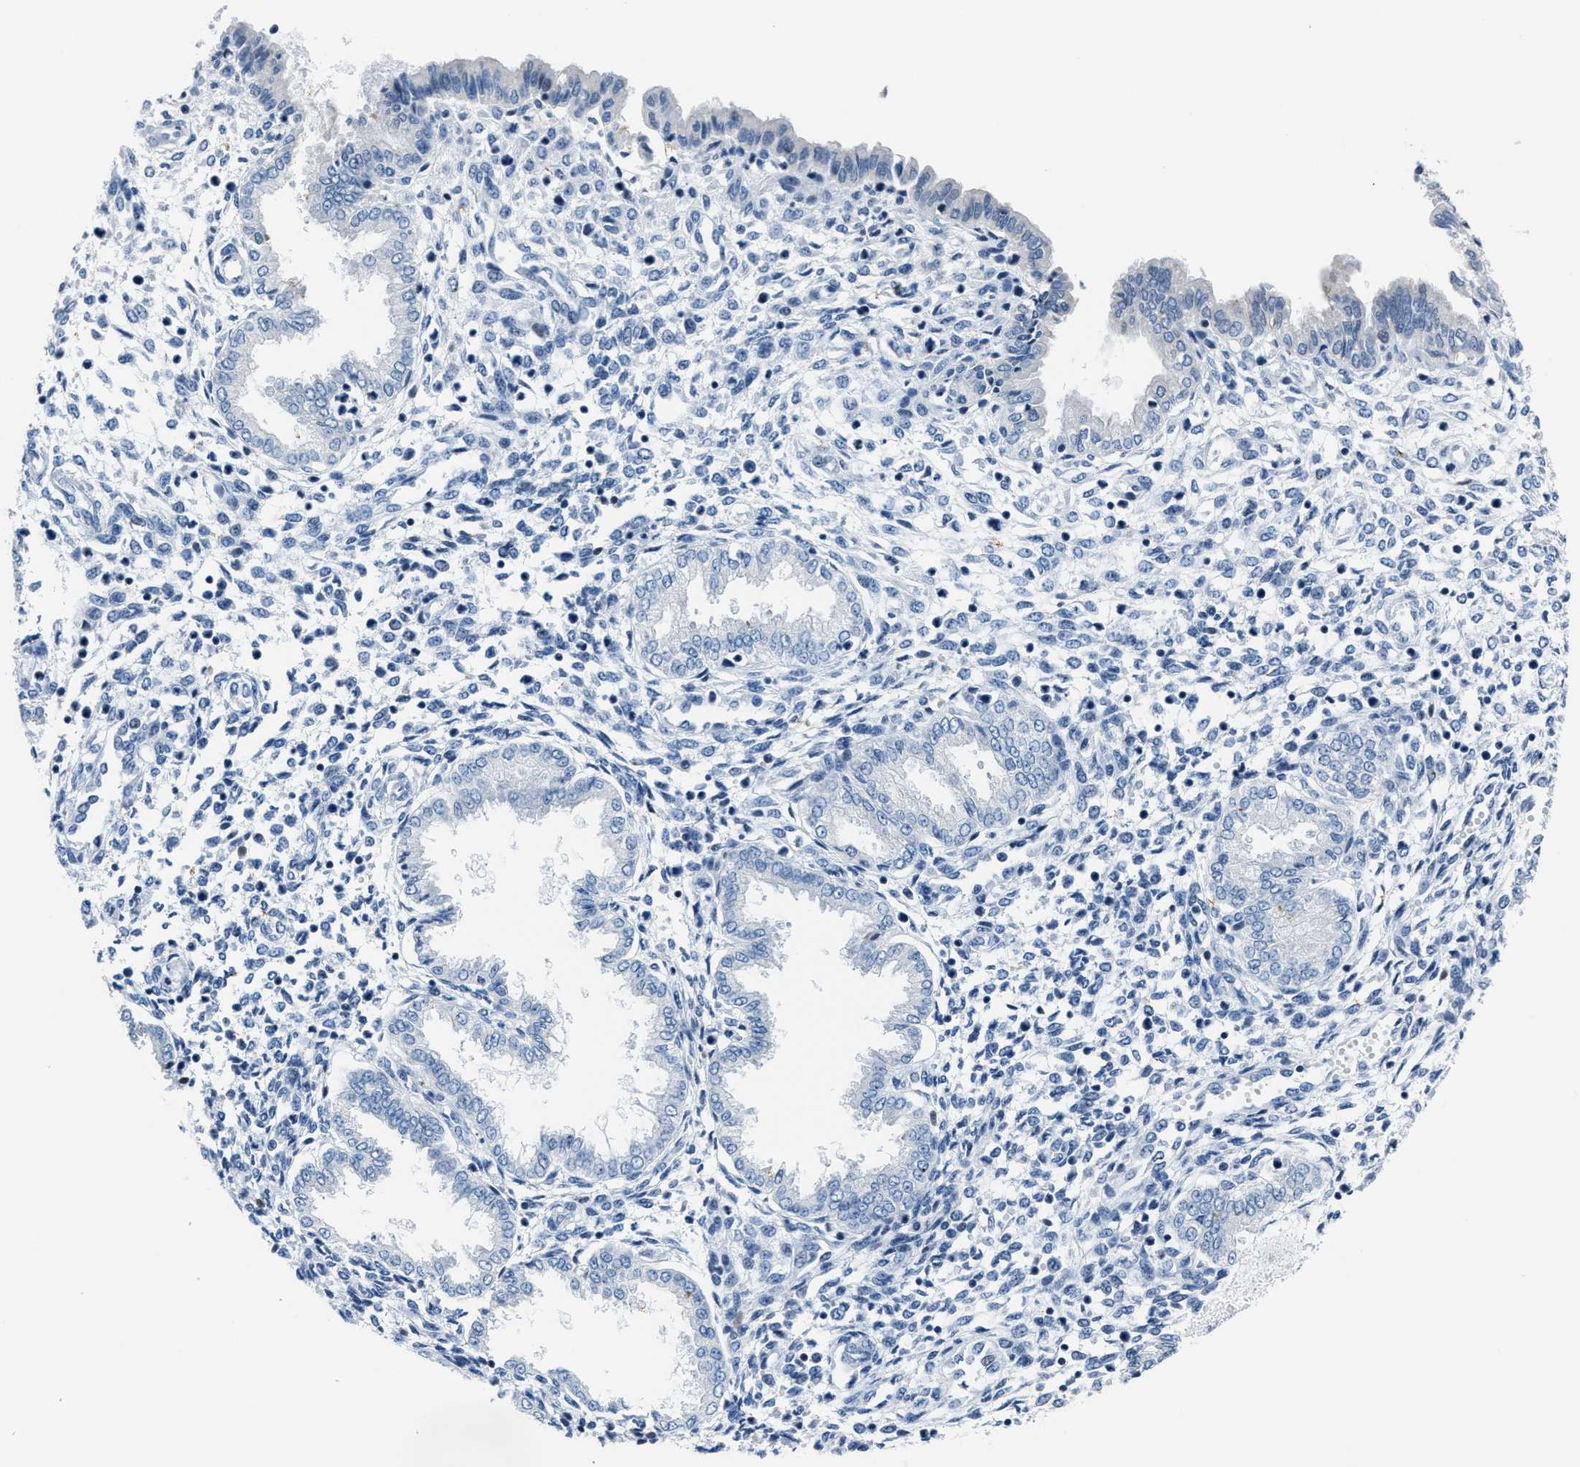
{"staining": {"intensity": "negative", "quantity": "none", "location": "none"}, "tissue": "endometrium", "cell_type": "Cells in endometrial stroma", "image_type": "normal", "snomed": [{"axis": "morphology", "description": "Normal tissue, NOS"}, {"axis": "topography", "description": "Endometrium"}], "caption": "This histopathology image is of unremarkable endometrium stained with IHC to label a protein in brown with the nuclei are counter-stained blue. There is no expression in cells in endometrial stroma.", "gene": "ASZ1", "patient": {"sex": "female", "age": 33}}